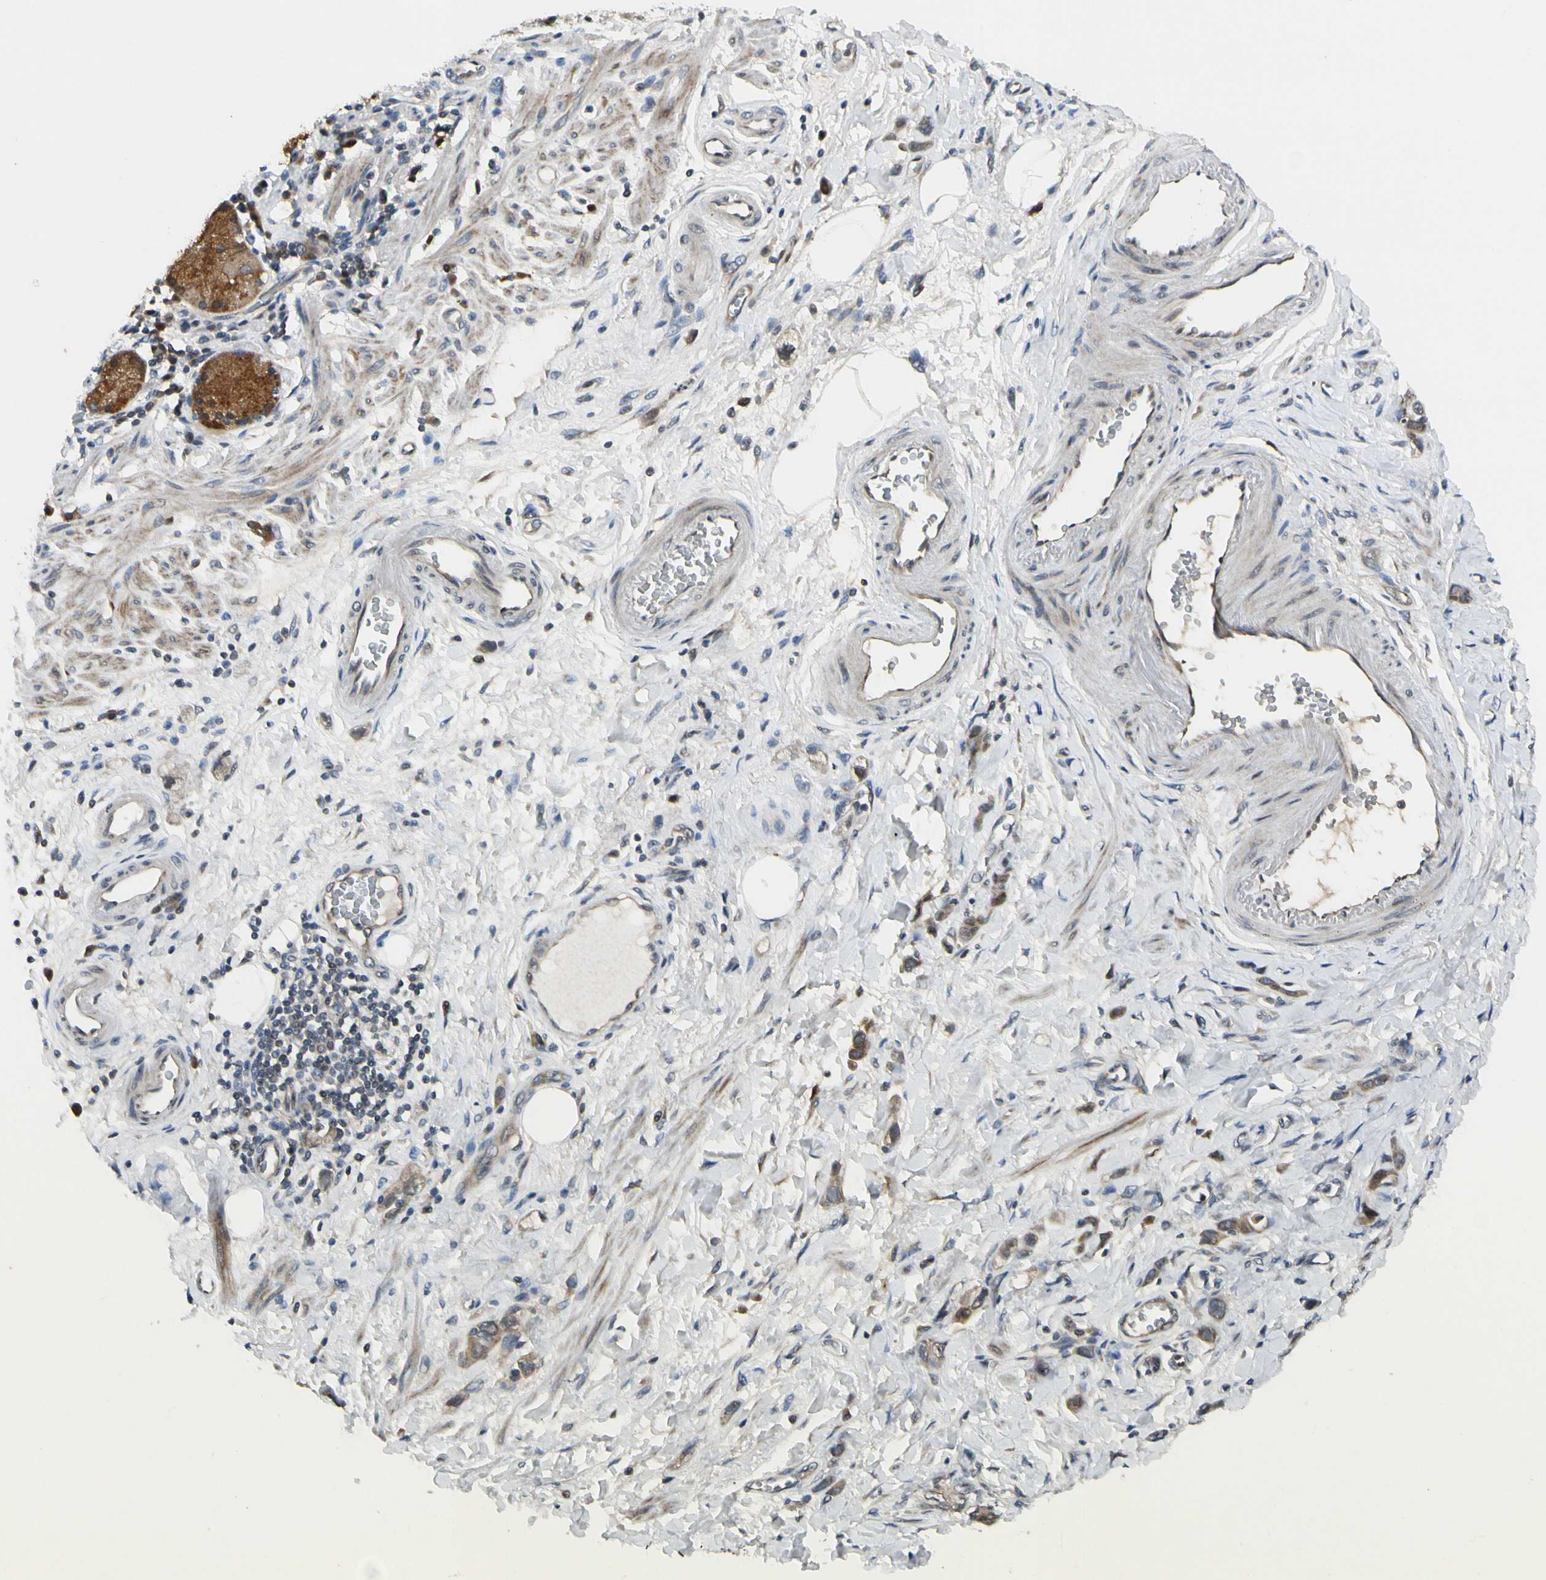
{"staining": {"intensity": "strong", "quantity": "25%-75%", "location": "cytoplasmic/membranous"}, "tissue": "stomach cancer", "cell_type": "Tumor cells", "image_type": "cancer", "snomed": [{"axis": "morphology", "description": "Adenocarcinoma, NOS"}, {"axis": "topography", "description": "Stomach"}], "caption": "Protein analysis of stomach adenocarcinoma tissue exhibits strong cytoplasmic/membranous expression in about 25%-75% of tumor cells. Nuclei are stained in blue.", "gene": "RPS6KB2", "patient": {"sex": "male", "age": 82}}